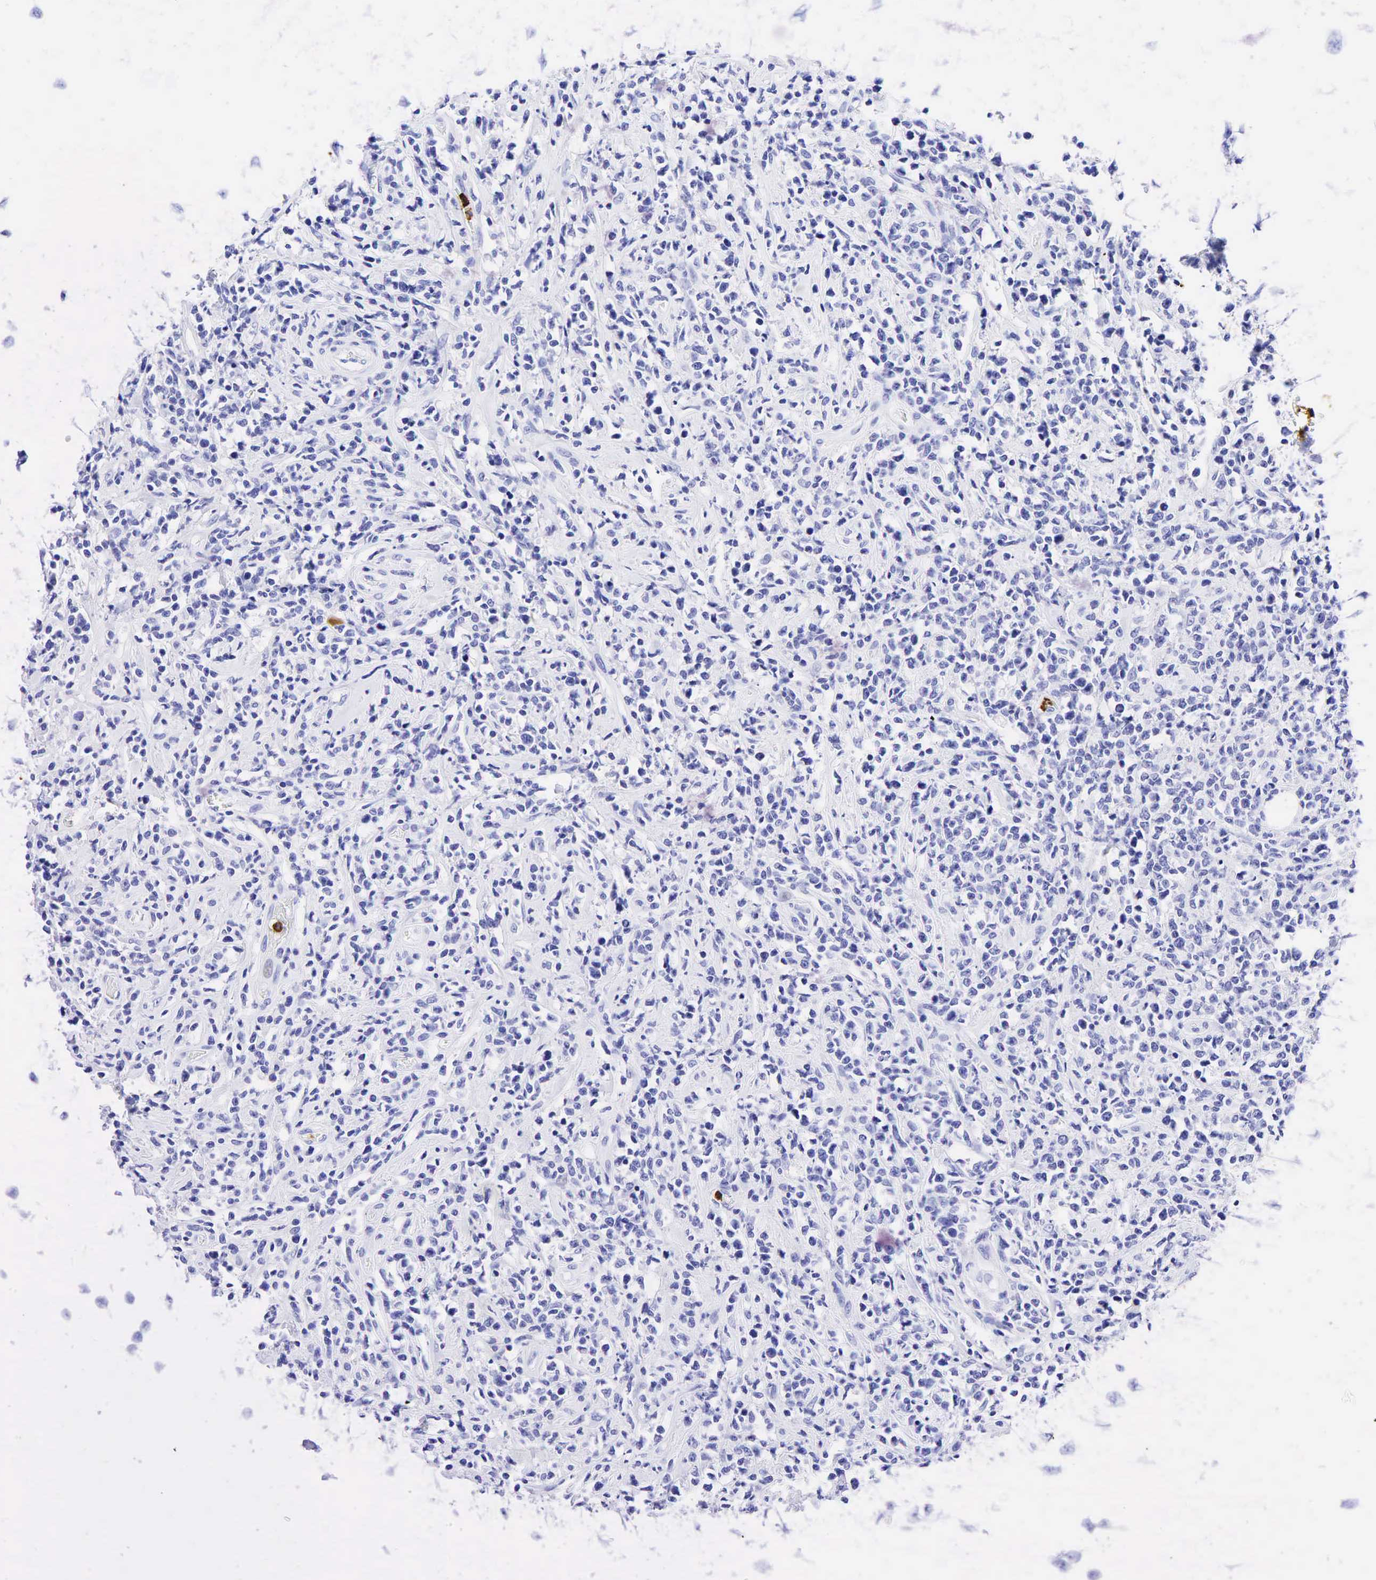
{"staining": {"intensity": "negative", "quantity": "none", "location": "none"}, "tissue": "lymphoma", "cell_type": "Tumor cells", "image_type": "cancer", "snomed": [{"axis": "morphology", "description": "Malignant lymphoma, non-Hodgkin's type, High grade"}, {"axis": "topography", "description": "Colon"}], "caption": "The micrograph exhibits no significant expression in tumor cells of malignant lymphoma, non-Hodgkin's type (high-grade).", "gene": "FUT4", "patient": {"sex": "male", "age": 82}}